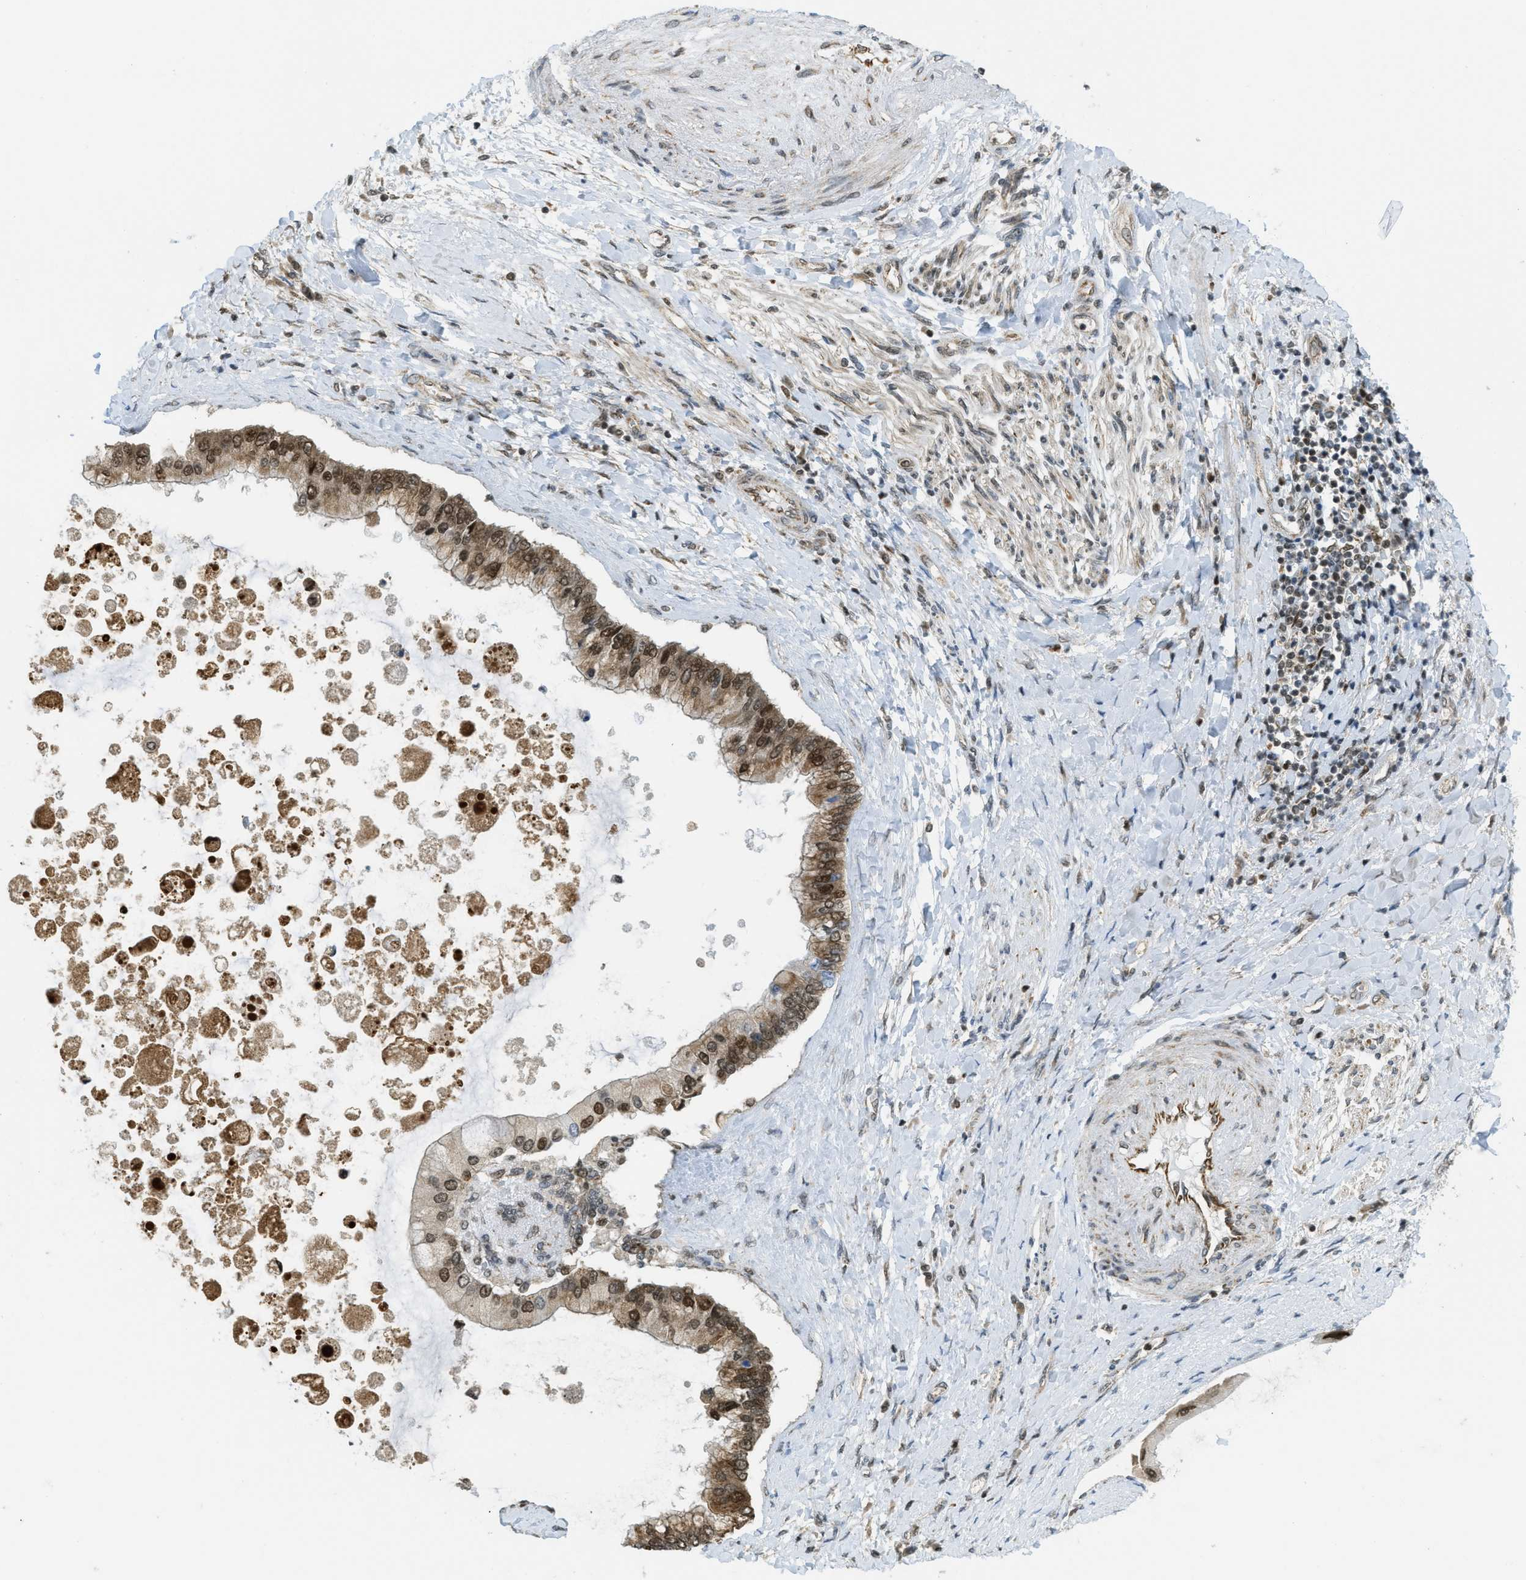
{"staining": {"intensity": "strong", "quantity": ">75%", "location": "cytoplasmic/membranous,nuclear"}, "tissue": "liver cancer", "cell_type": "Tumor cells", "image_type": "cancer", "snomed": [{"axis": "morphology", "description": "Cholangiocarcinoma"}, {"axis": "topography", "description": "Liver"}], "caption": "Cholangiocarcinoma (liver) stained with a brown dye displays strong cytoplasmic/membranous and nuclear positive expression in approximately >75% of tumor cells.", "gene": "TNPO1", "patient": {"sex": "male", "age": 50}}